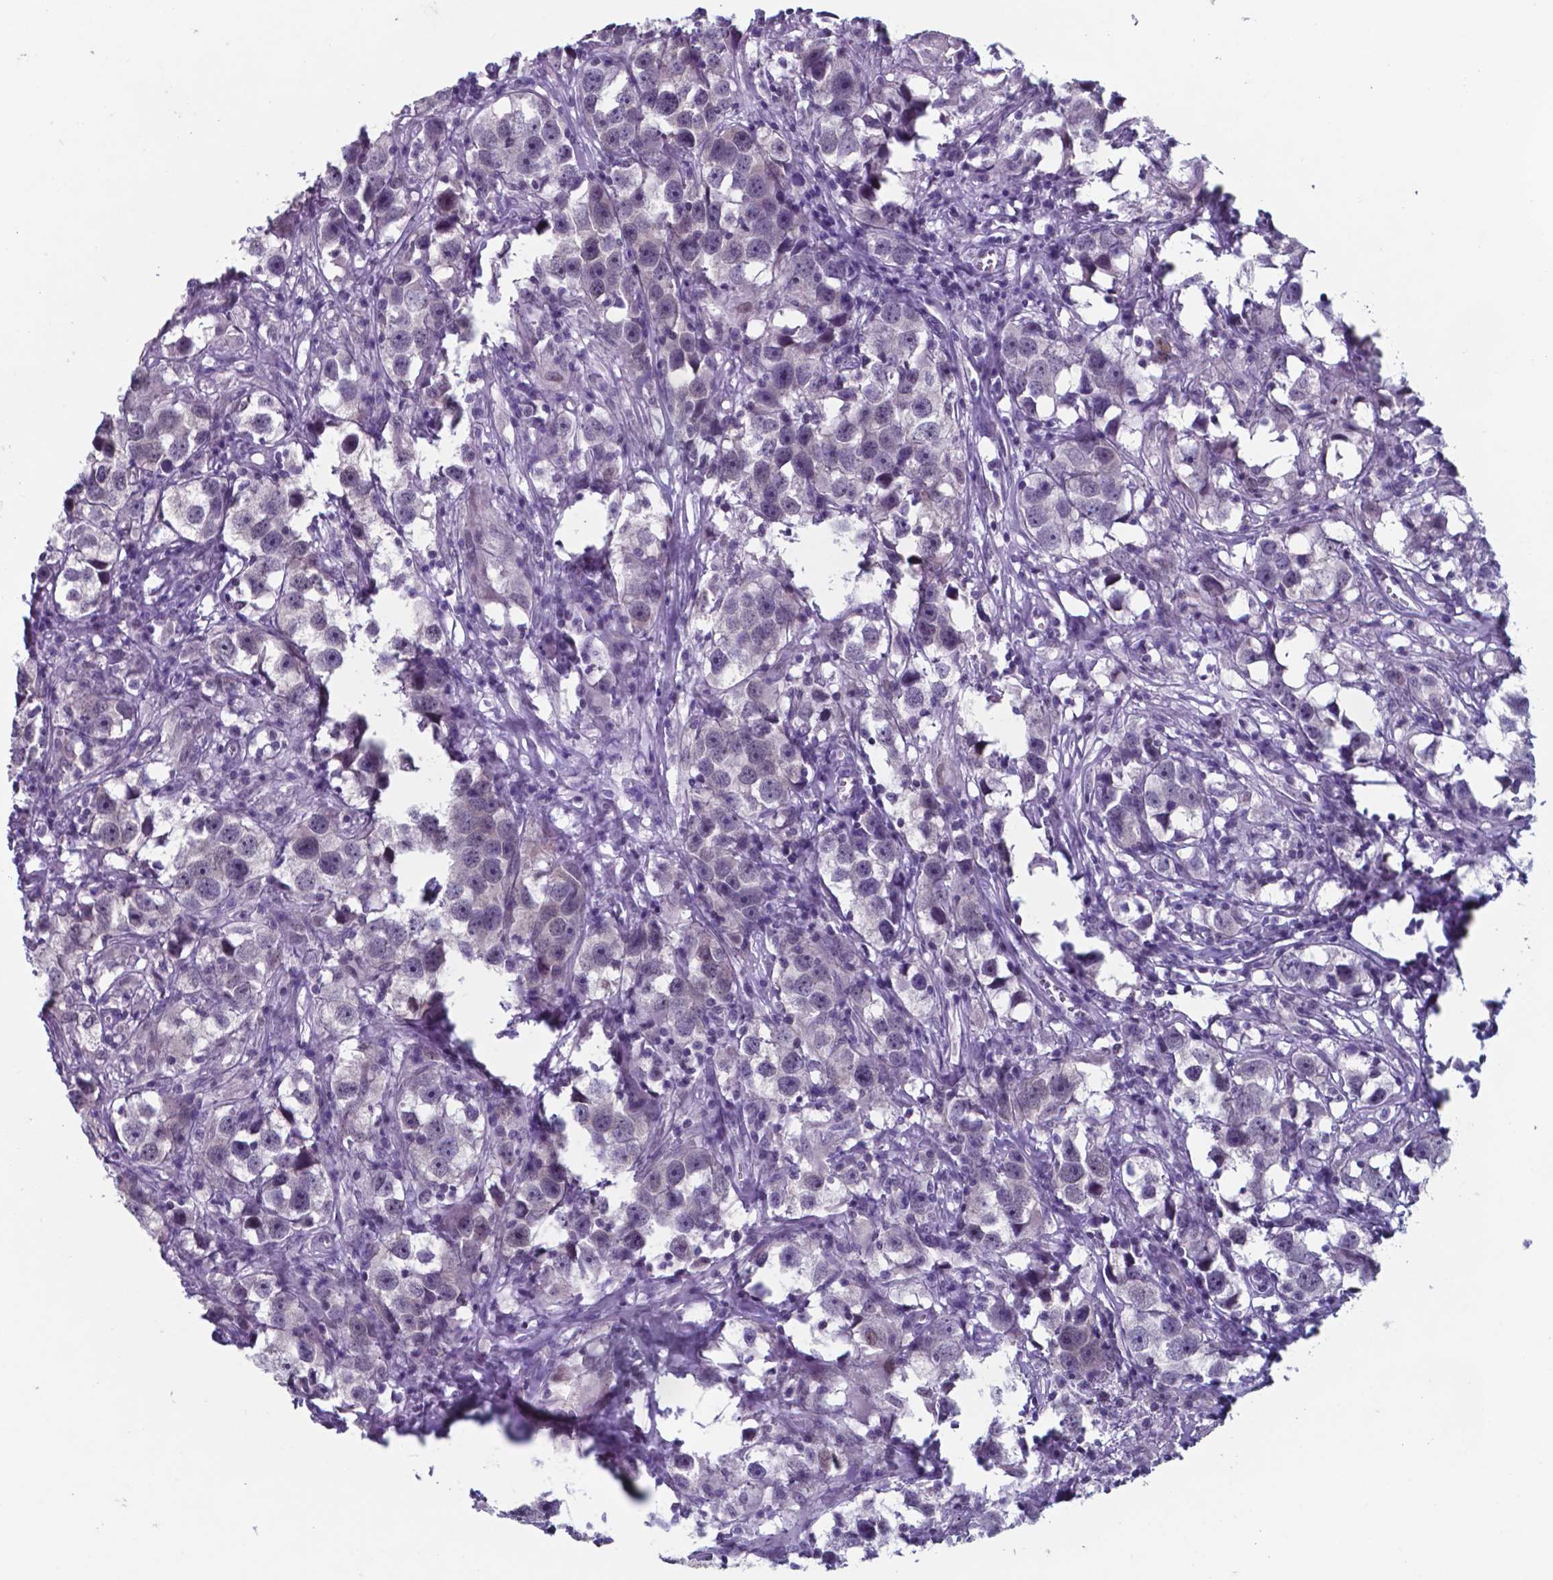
{"staining": {"intensity": "negative", "quantity": "none", "location": "none"}, "tissue": "testis cancer", "cell_type": "Tumor cells", "image_type": "cancer", "snomed": [{"axis": "morphology", "description": "Seminoma, NOS"}, {"axis": "topography", "description": "Testis"}], "caption": "This is a histopathology image of immunohistochemistry staining of seminoma (testis), which shows no positivity in tumor cells.", "gene": "TDP2", "patient": {"sex": "male", "age": 49}}